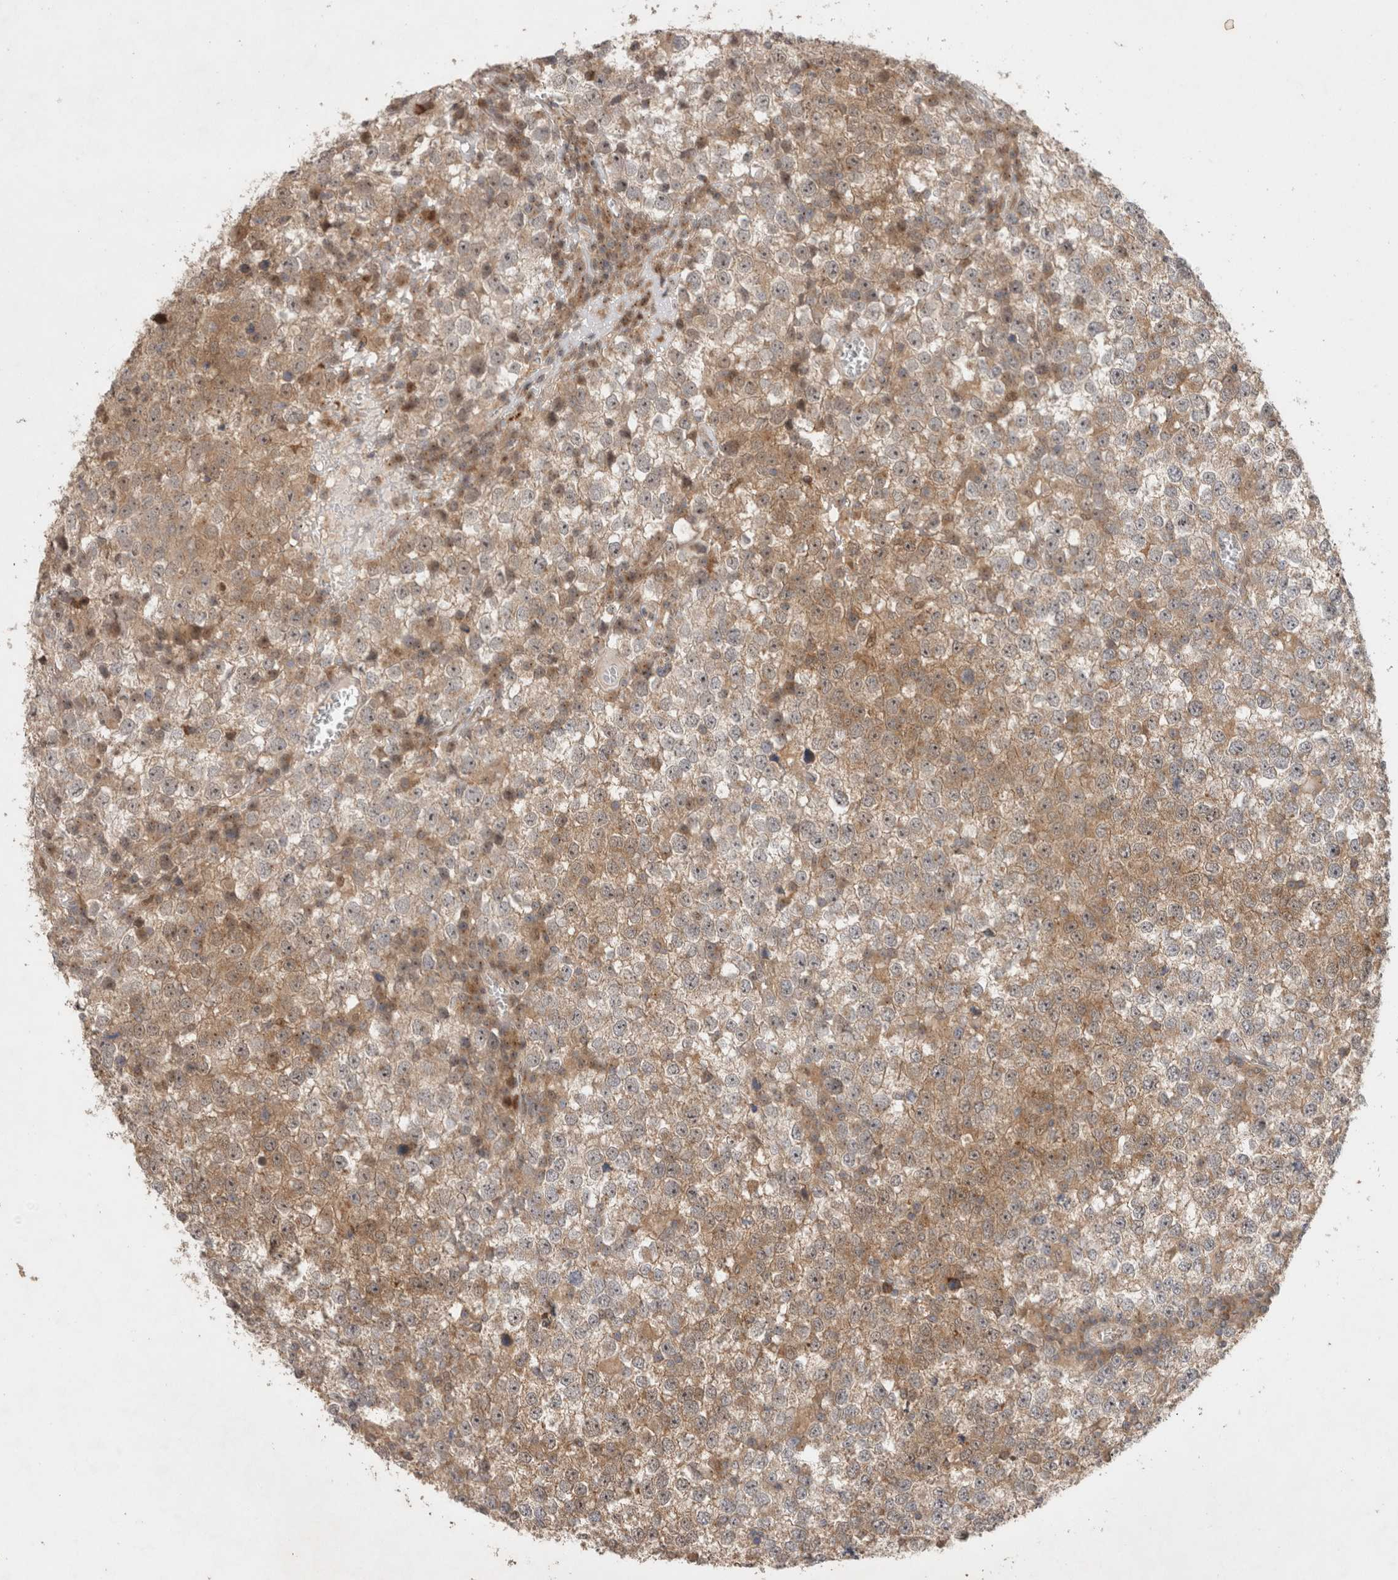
{"staining": {"intensity": "moderate", "quantity": "25%-75%", "location": "cytoplasmic/membranous"}, "tissue": "testis cancer", "cell_type": "Tumor cells", "image_type": "cancer", "snomed": [{"axis": "morphology", "description": "Seminoma, NOS"}, {"axis": "topography", "description": "Testis"}], "caption": "Immunohistochemical staining of human testis cancer (seminoma) demonstrates medium levels of moderate cytoplasmic/membranous protein positivity in about 25%-75% of tumor cells.", "gene": "SLC29A1", "patient": {"sex": "male", "age": 65}}